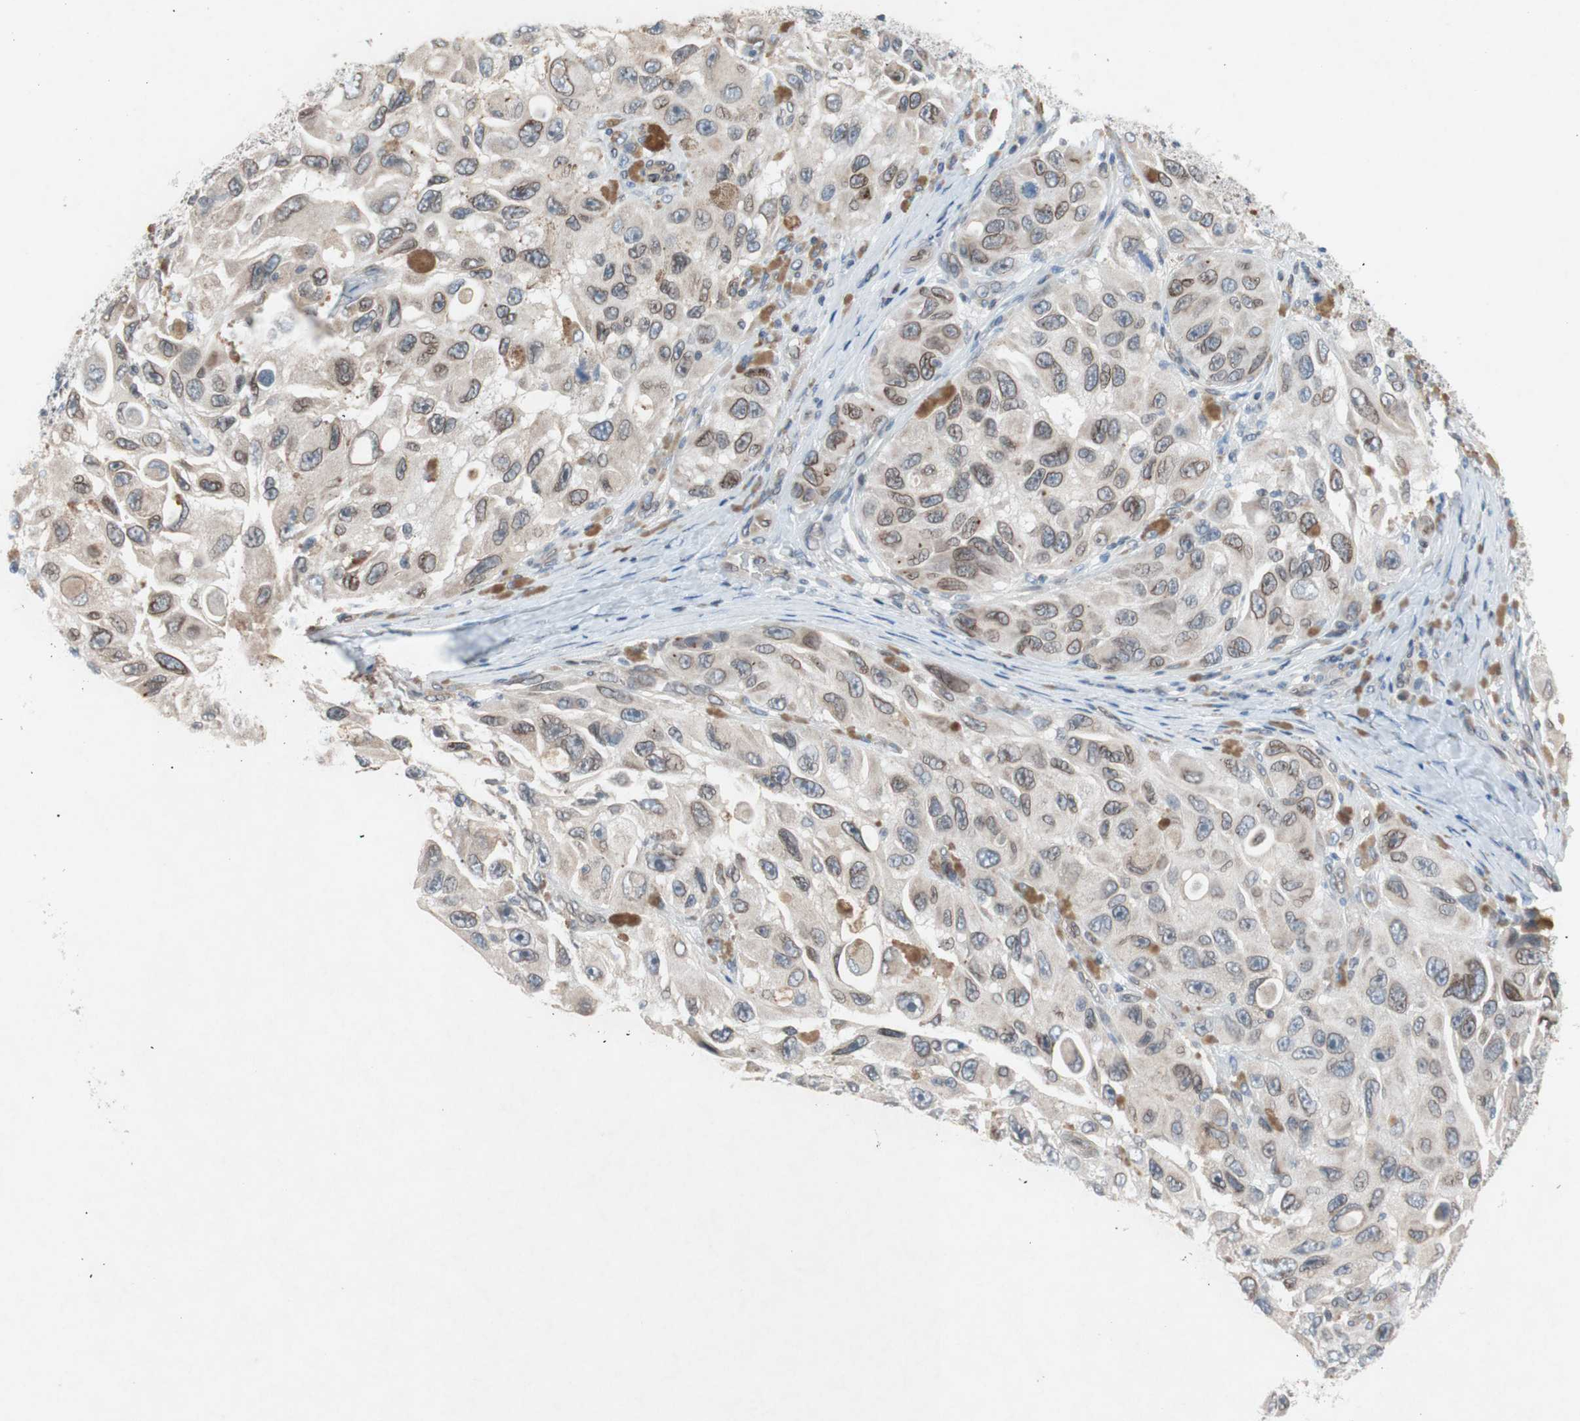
{"staining": {"intensity": "moderate", "quantity": "25%-75%", "location": "cytoplasmic/membranous,nuclear"}, "tissue": "melanoma", "cell_type": "Tumor cells", "image_type": "cancer", "snomed": [{"axis": "morphology", "description": "Malignant melanoma, NOS"}, {"axis": "topography", "description": "Skin"}], "caption": "About 25%-75% of tumor cells in human malignant melanoma exhibit moderate cytoplasmic/membranous and nuclear protein expression as visualized by brown immunohistochemical staining.", "gene": "ARNT2", "patient": {"sex": "female", "age": 73}}